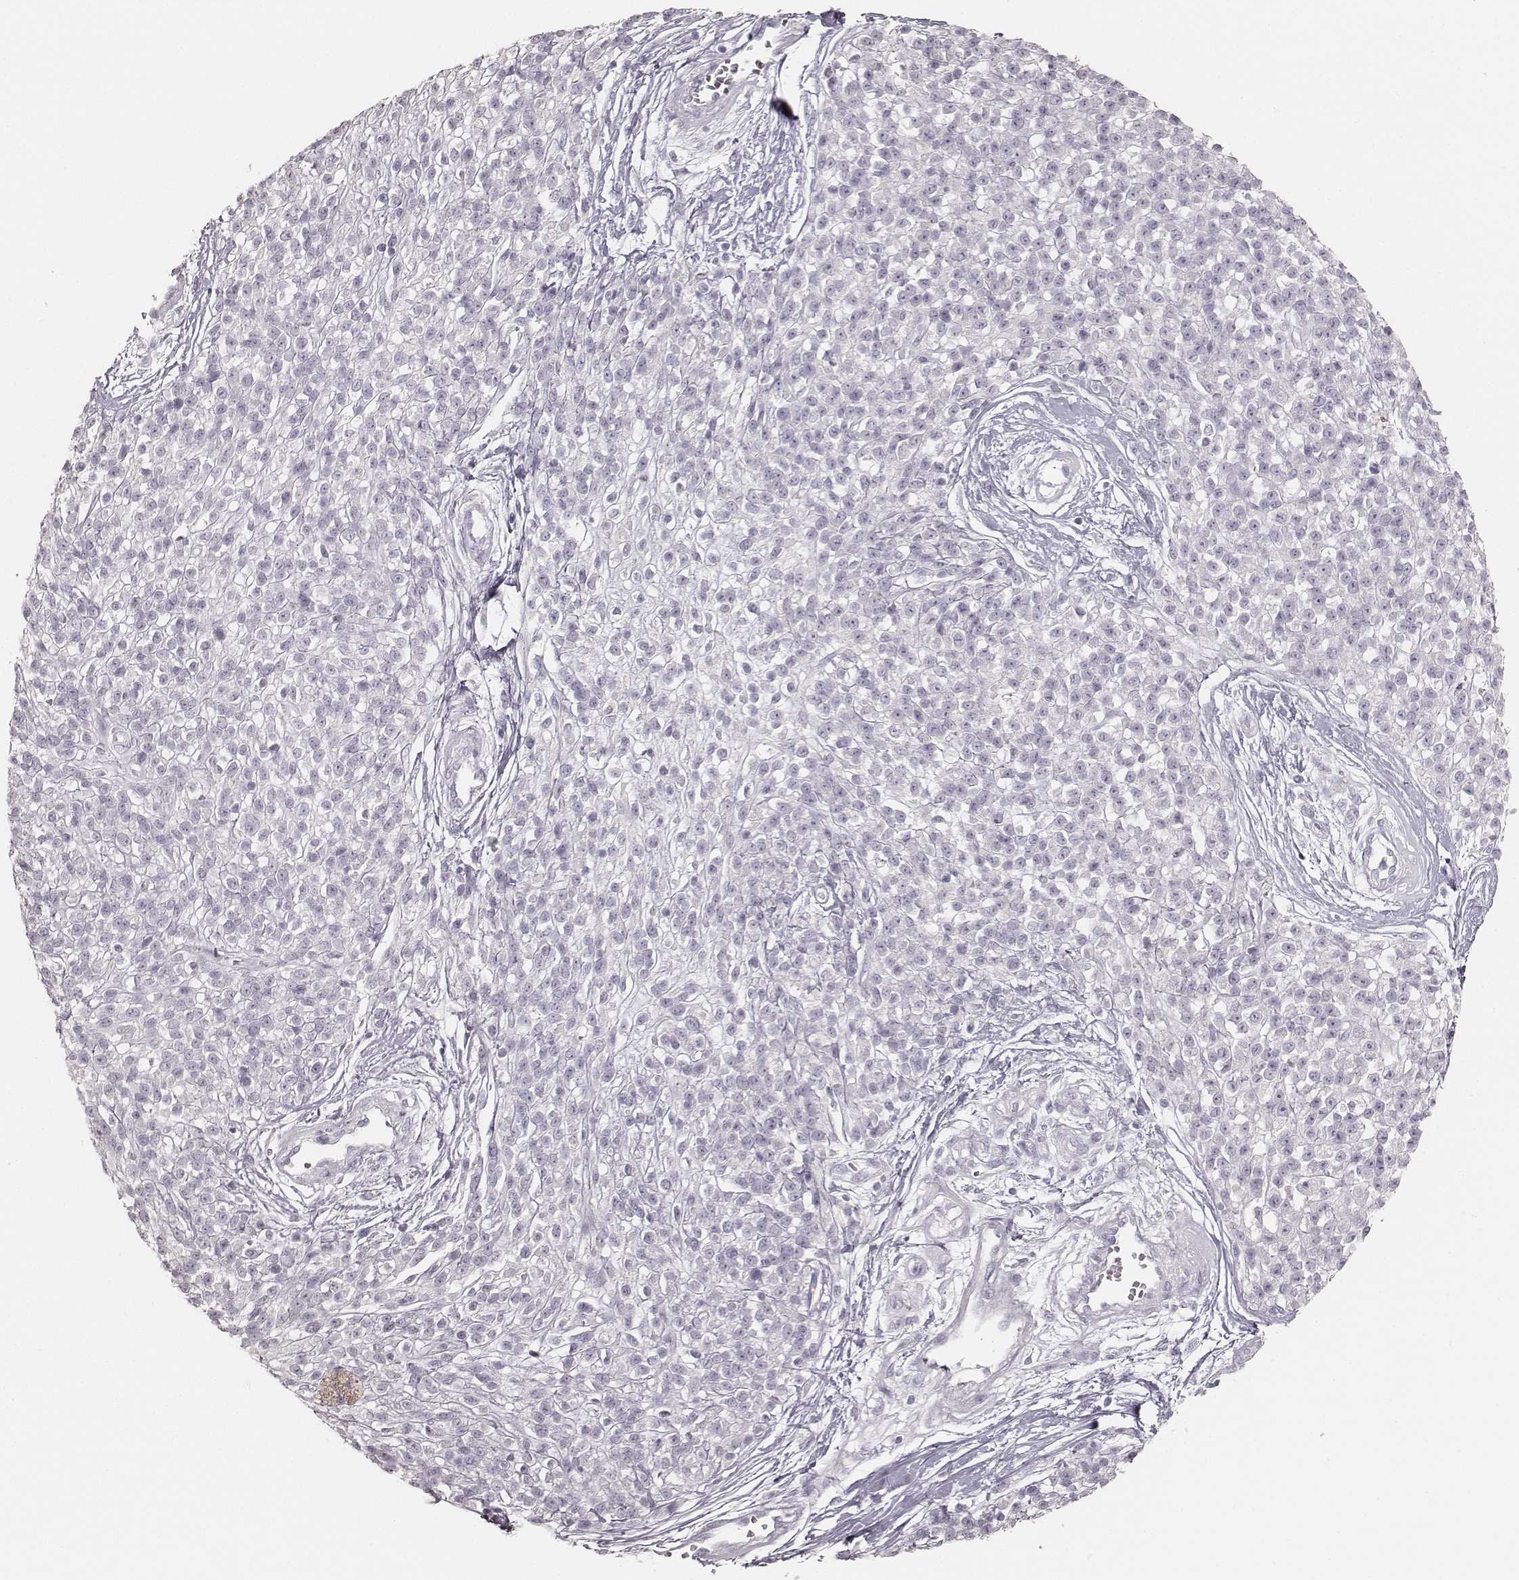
{"staining": {"intensity": "negative", "quantity": "none", "location": "none"}, "tissue": "melanoma", "cell_type": "Tumor cells", "image_type": "cancer", "snomed": [{"axis": "morphology", "description": "Malignant melanoma, NOS"}, {"axis": "topography", "description": "Skin"}, {"axis": "topography", "description": "Skin of trunk"}], "caption": "Malignant melanoma was stained to show a protein in brown. There is no significant staining in tumor cells.", "gene": "KRT31", "patient": {"sex": "male", "age": 74}}